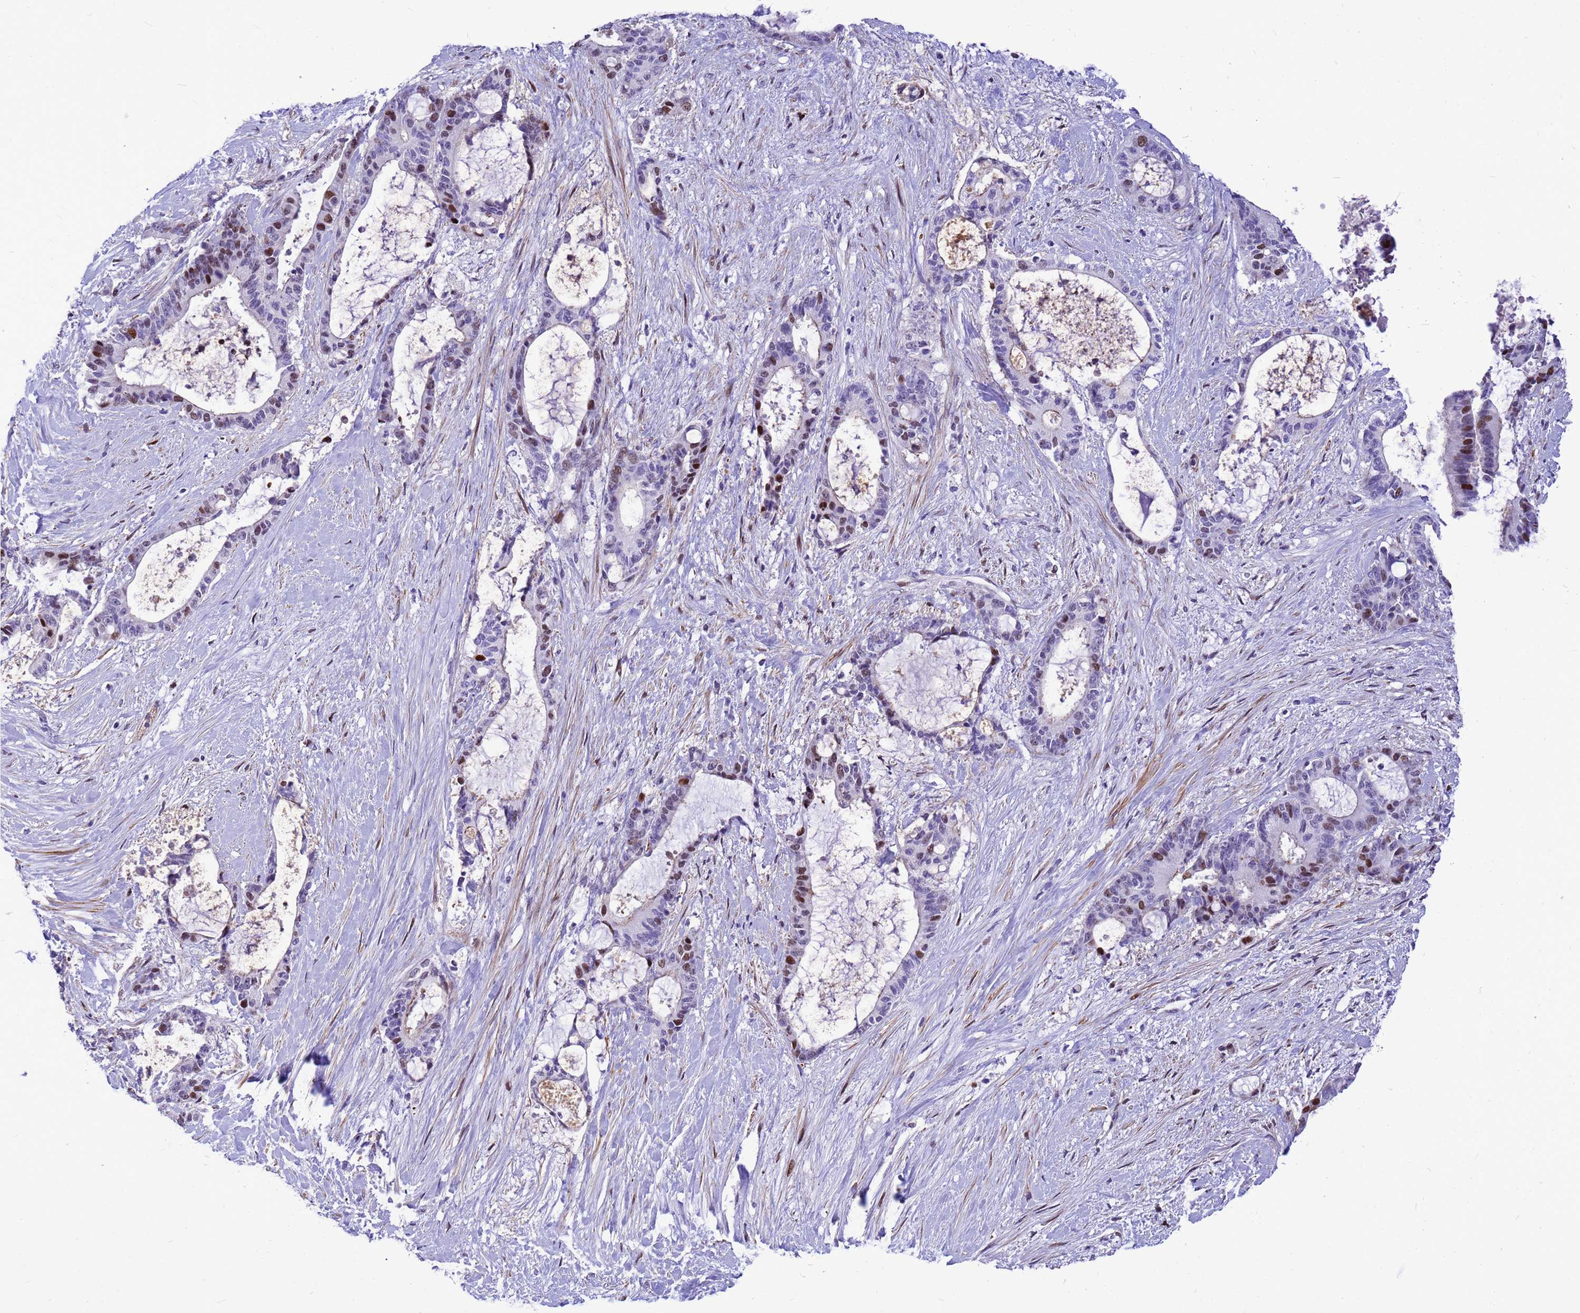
{"staining": {"intensity": "moderate", "quantity": "<25%", "location": "nuclear"}, "tissue": "liver cancer", "cell_type": "Tumor cells", "image_type": "cancer", "snomed": [{"axis": "morphology", "description": "Normal tissue, NOS"}, {"axis": "morphology", "description": "Cholangiocarcinoma"}, {"axis": "topography", "description": "Liver"}, {"axis": "topography", "description": "Peripheral nerve tissue"}], "caption": "Liver cancer (cholangiocarcinoma) tissue shows moderate nuclear positivity in approximately <25% of tumor cells, visualized by immunohistochemistry.", "gene": "ADAMTS7", "patient": {"sex": "female", "age": 73}}